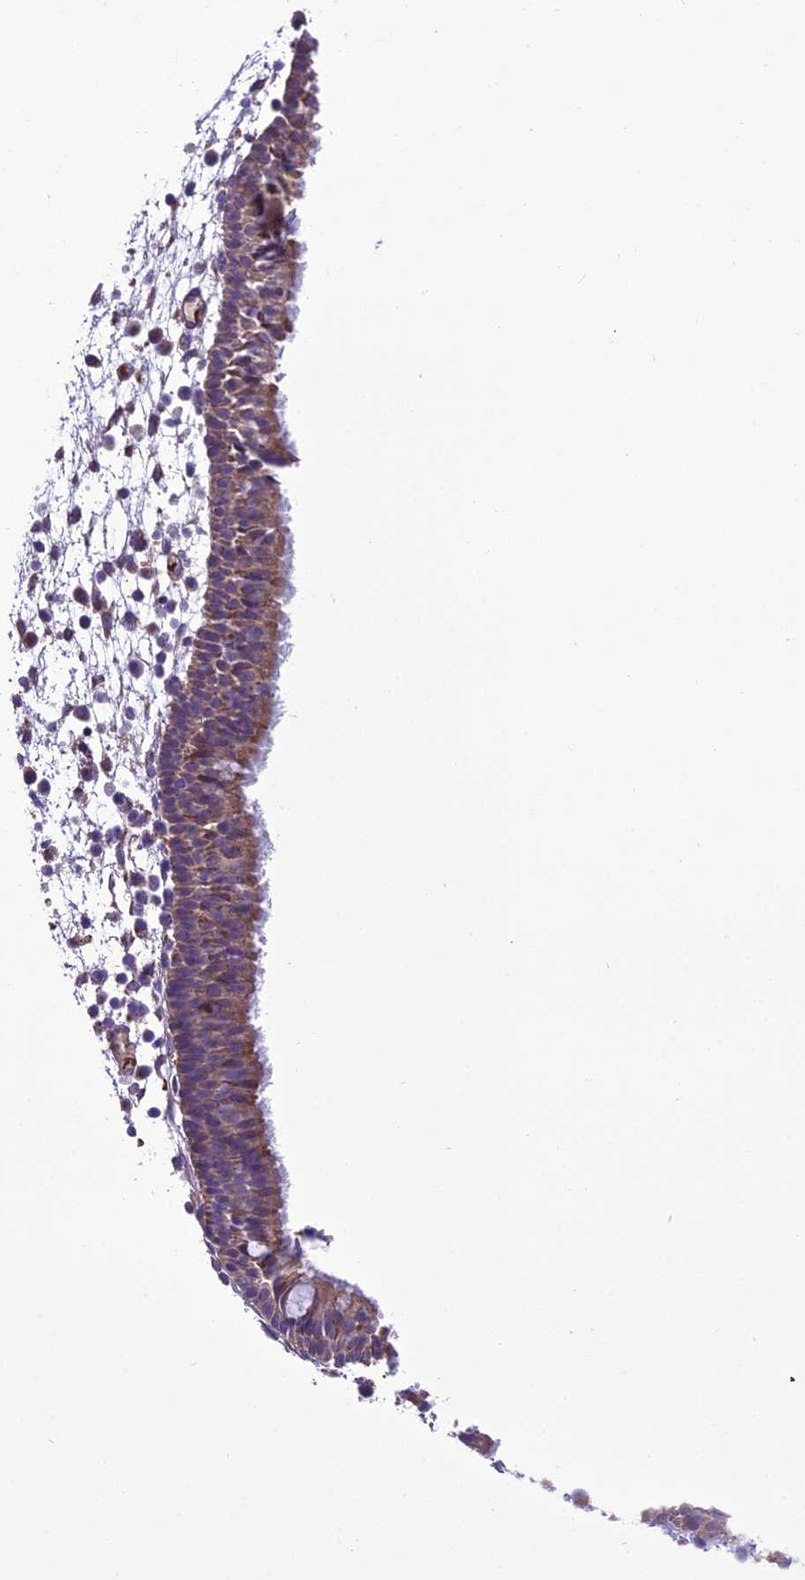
{"staining": {"intensity": "weak", "quantity": ">75%", "location": "cytoplasmic/membranous"}, "tissue": "nasopharynx", "cell_type": "Respiratory epithelial cells", "image_type": "normal", "snomed": [{"axis": "morphology", "description": "Normal tissue, NOS"}, {"axis": "morphology", "description": "Inflammation, NOS"}, {"axis": "morphology", "description": "Malignant melanoma, Metastatic site"}, {"axis": "topography", "description": "Nasopharynx"}], "caption": "A brown stain shows weak cytoplasmic/membranous staining of a protein in respiratory epithelial cells of normal nasopharynx.", "gene": "ENSG00000260272", "patient": {"sex": "male", "age": 70}}